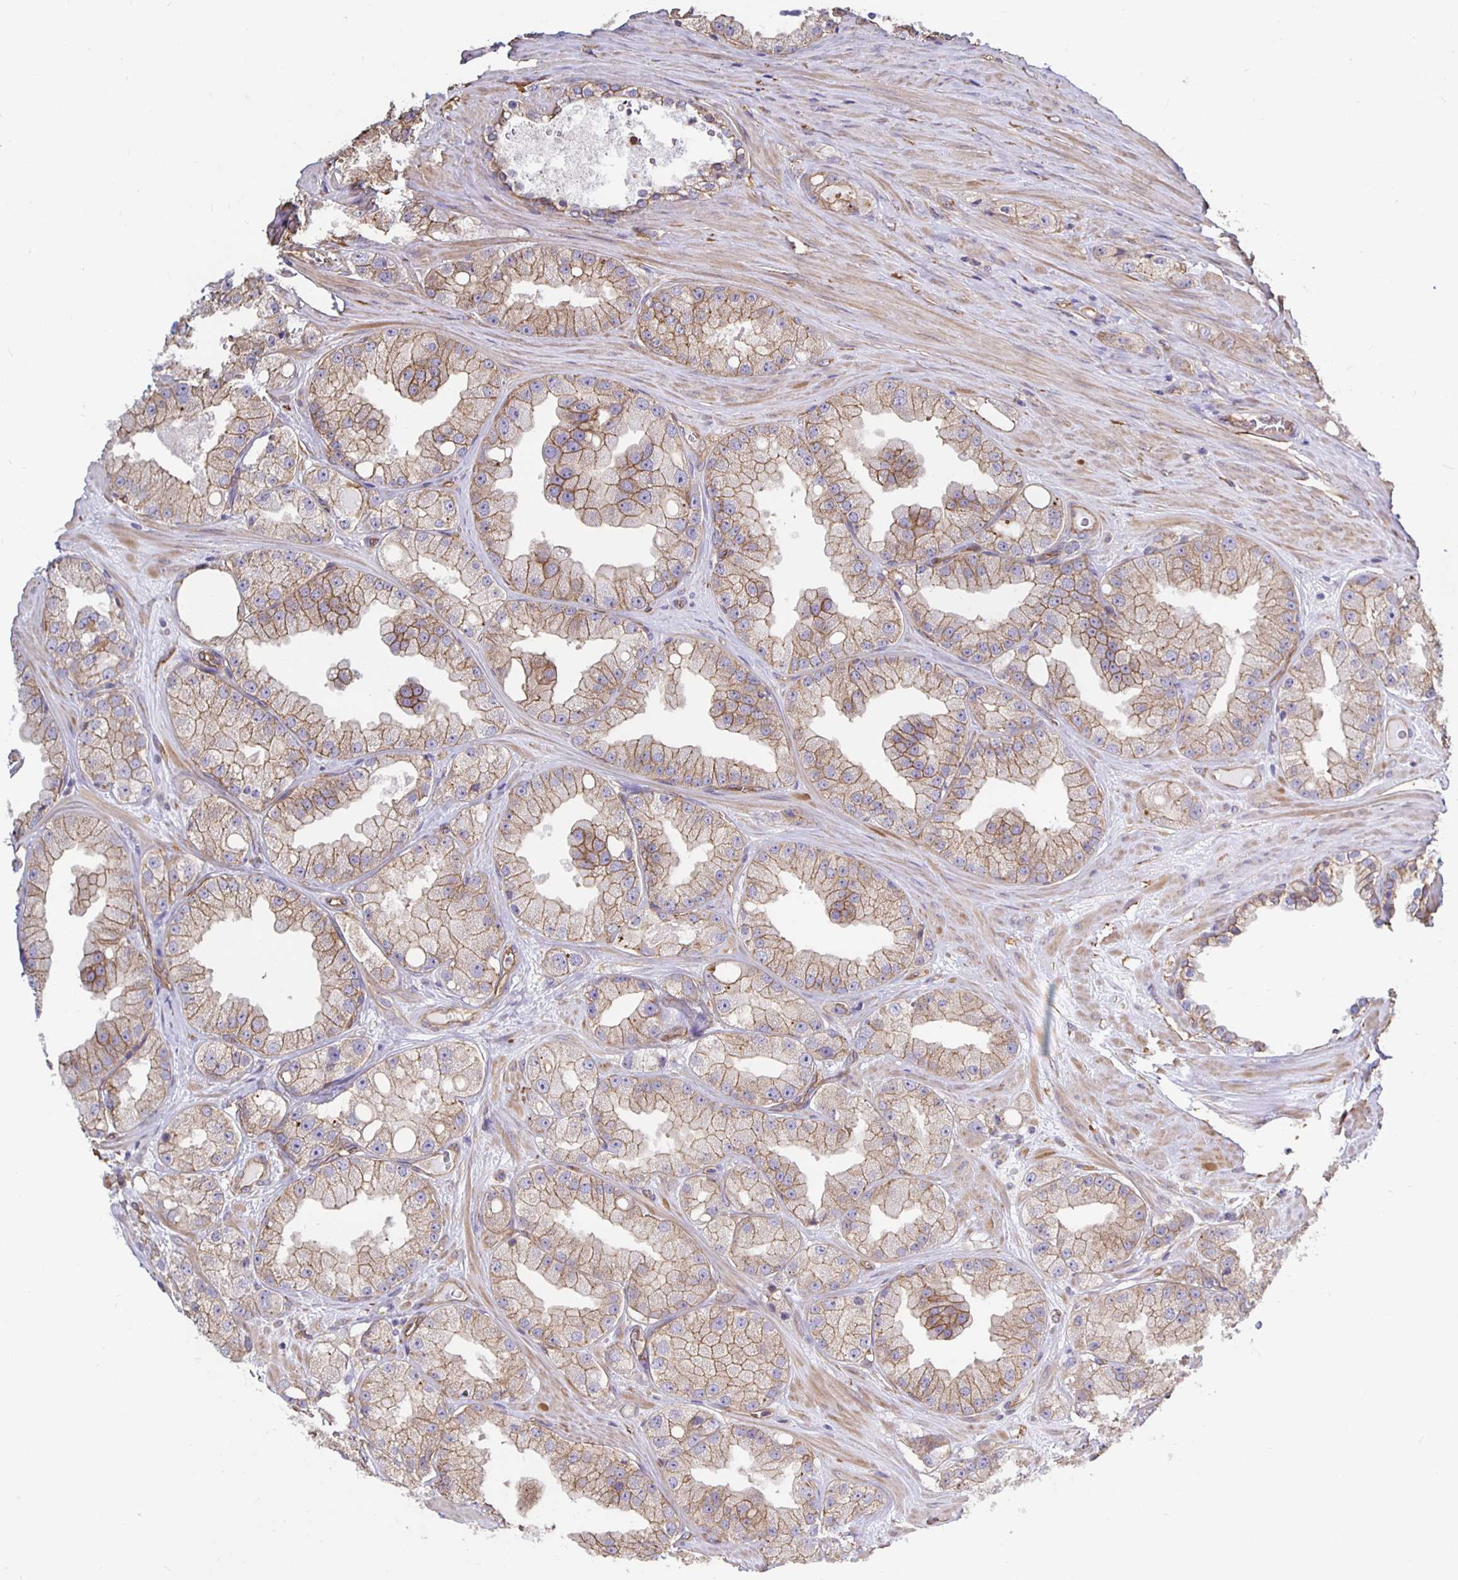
{"staining": {"intensity": "moderate", "quantity": ">75%", "location": "cytoplasmic/membranous"}, "tissue": "prostate cancer", "cell_type": "Tumor cells", "image_type": "cancer", "snomed": [{"axis": "morphology", "description": "Adenocarcinoma, High grade"}, {"axis": "topography", "description": "Prostate"}], "caption": "Immunohistochemistry (IHC) photomicrograph of neoplastic tissue: human prostate cancer stained using immunohistochemistry (IHC) demonstrates medium levels of moderate protein expression localized specifically in the cytoplasmic/membranous of tumor cells, appearing as a cytoplasmic/membranous brown color.", "gene": "ARHGEF39", "patient": {"sex": "male", "age": 66}}